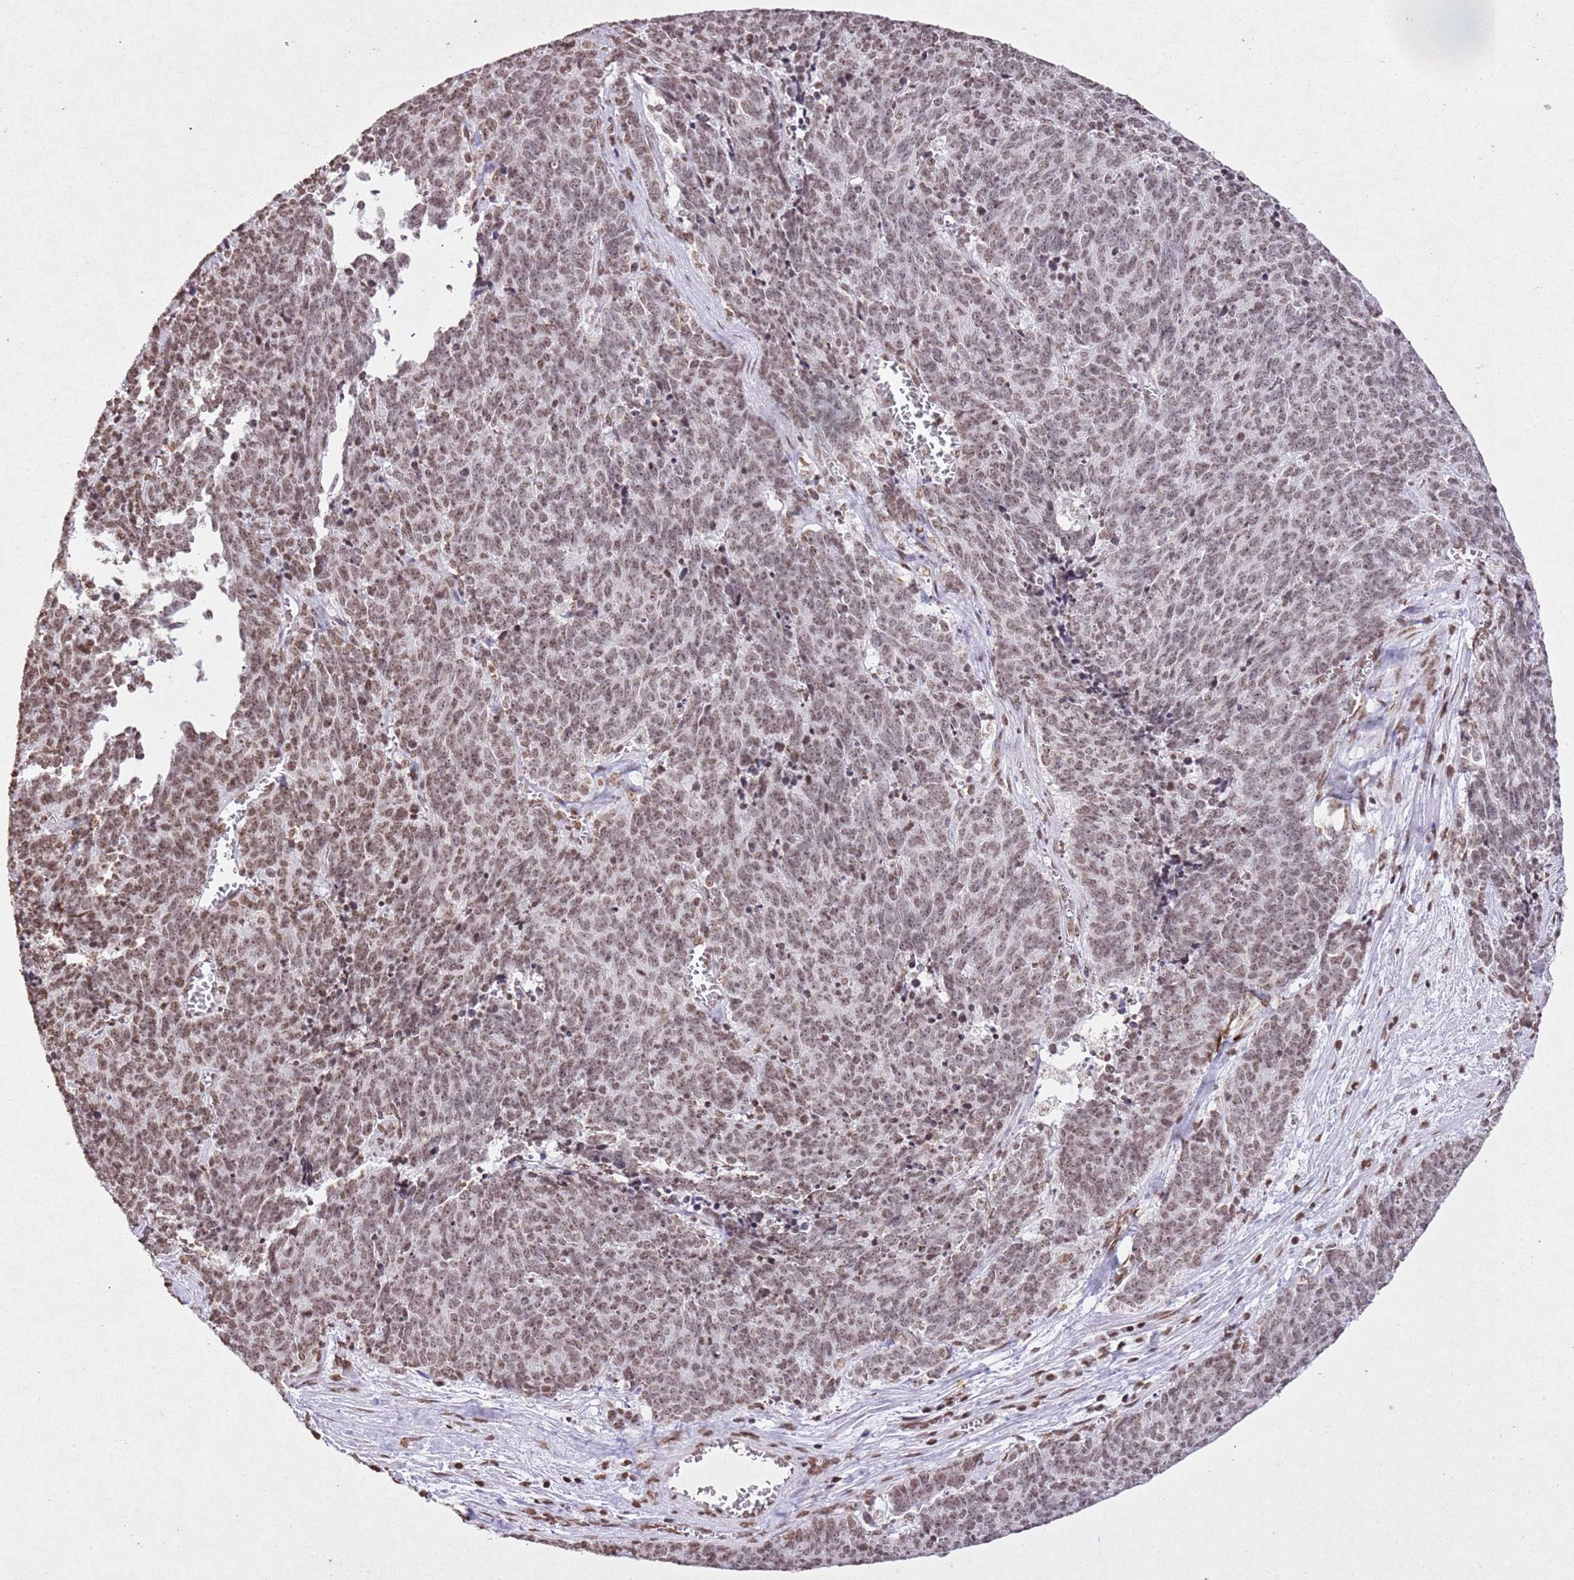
{"staining": {"intensity": "moderate", "quantity": ">75%", "location": "nuclear"}, "tissue": "cervical cancer", "cell_type": "Tumor cells", "image_type": "cancer", "snomed": [{"axis": "morphology", "description": "Squamous cell carcinoma, NOS"}, {"axis": "topography", "description": "Cervix"}], "caption": "Cervical squamous cell carcinoma stained with a protein marker exhibits moderate staining in tumor cells.", "gene": "BMAL1", "patient": {"sex": "female", "age": 29}}